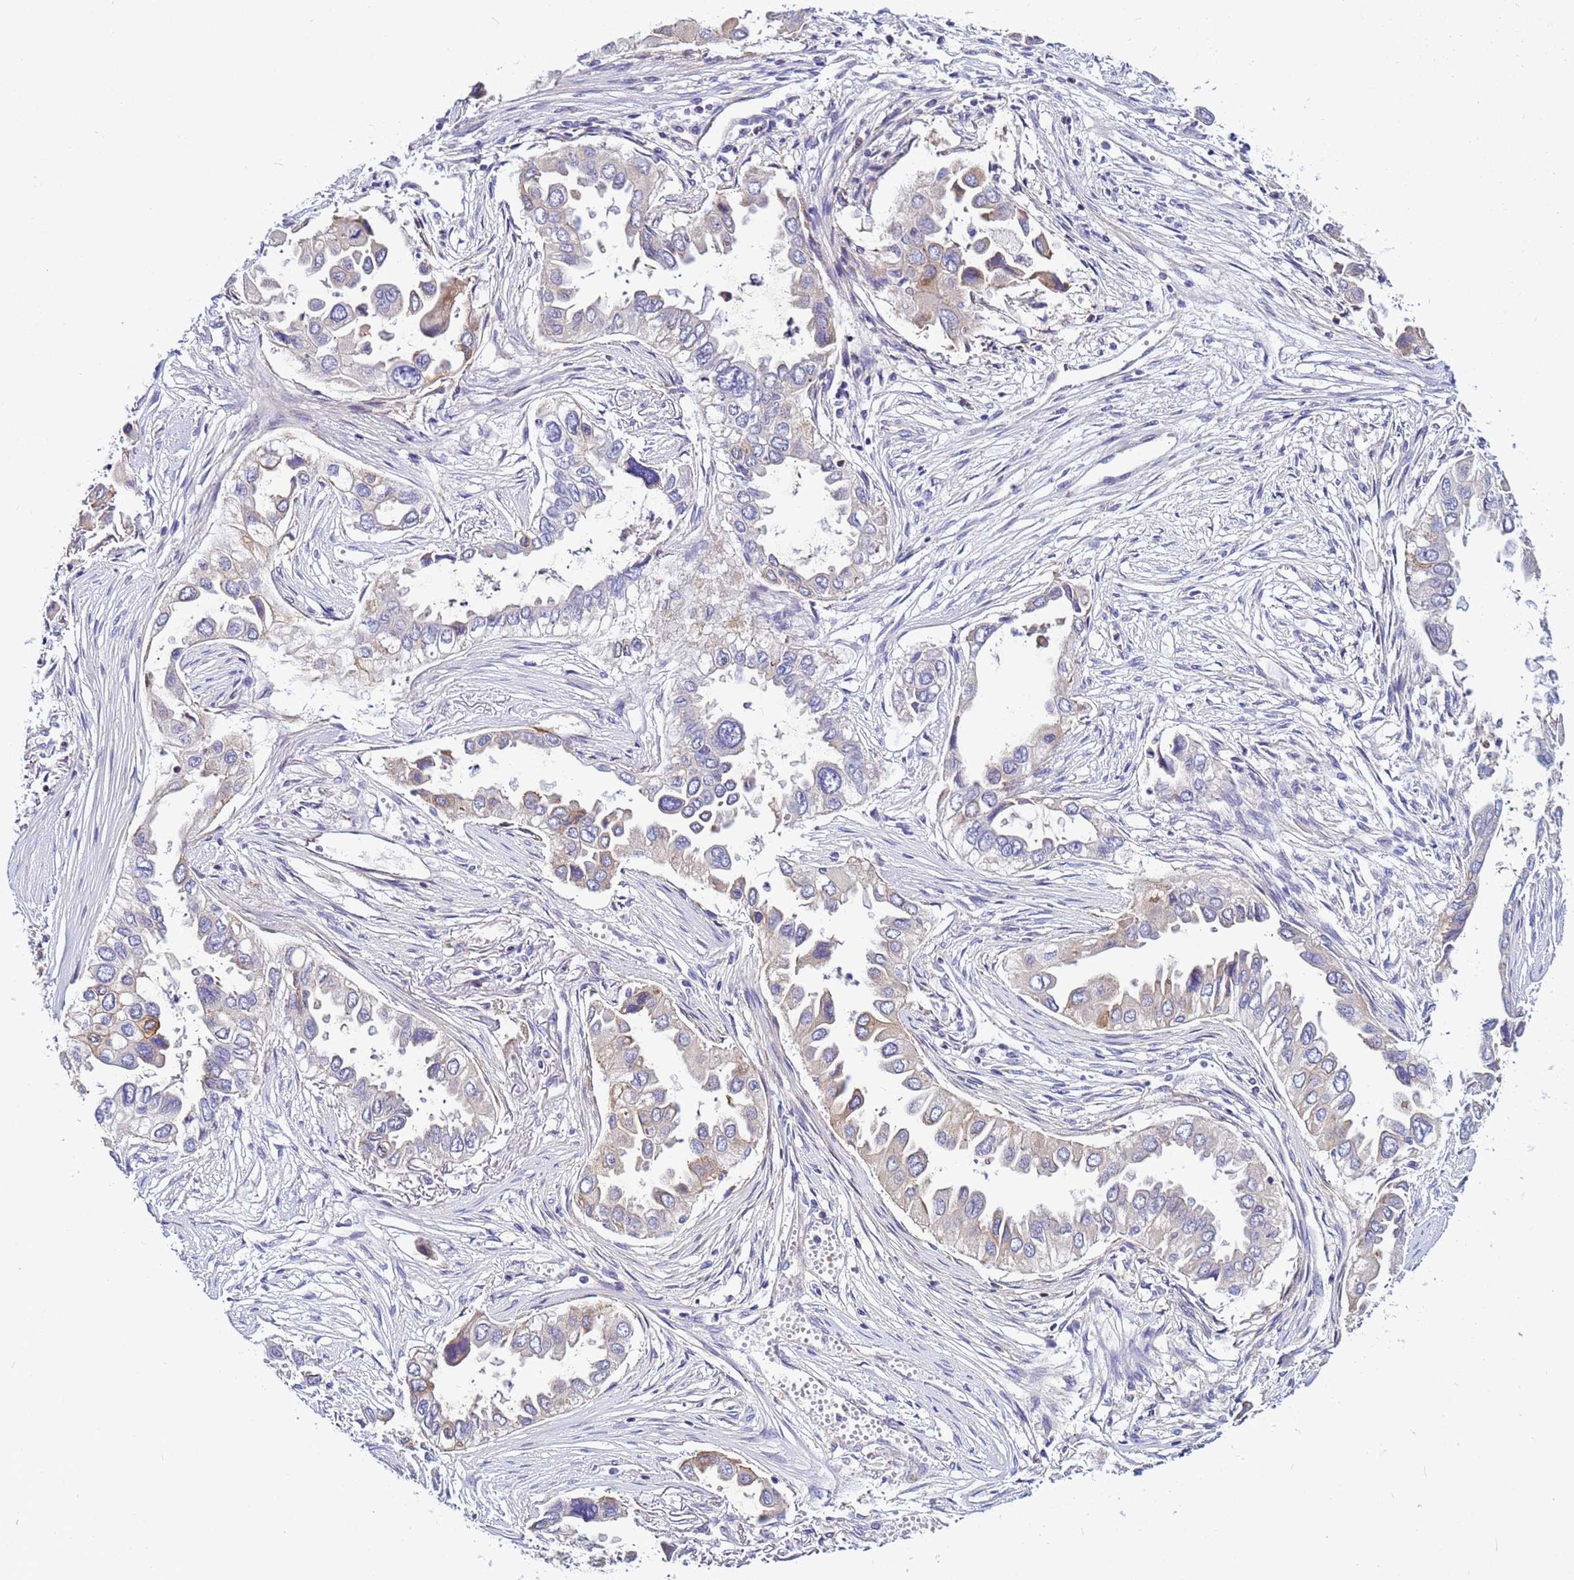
{"staining": {"intensity": "moderate", "quantity": "<25%", "location": "cytoplasmic/membranous"}, "tissue": "lung cancer", "cell_type": "Tumor cells", "image_type": "cancer", "snomed": [{"axis": "morphology", "description": "Adenocarcinoma, NOS"}, {"axis": "topography", "description": "Lung"}], "caption": "Immunohistochemical staining of adenocarcinoma (lung) reveals low levels of moderate cytoplasmic/membranous protein positivity in approximately <25% of tumor cells.", "gene": "STK38", "patient": {"sex": "female", "age": 76}}